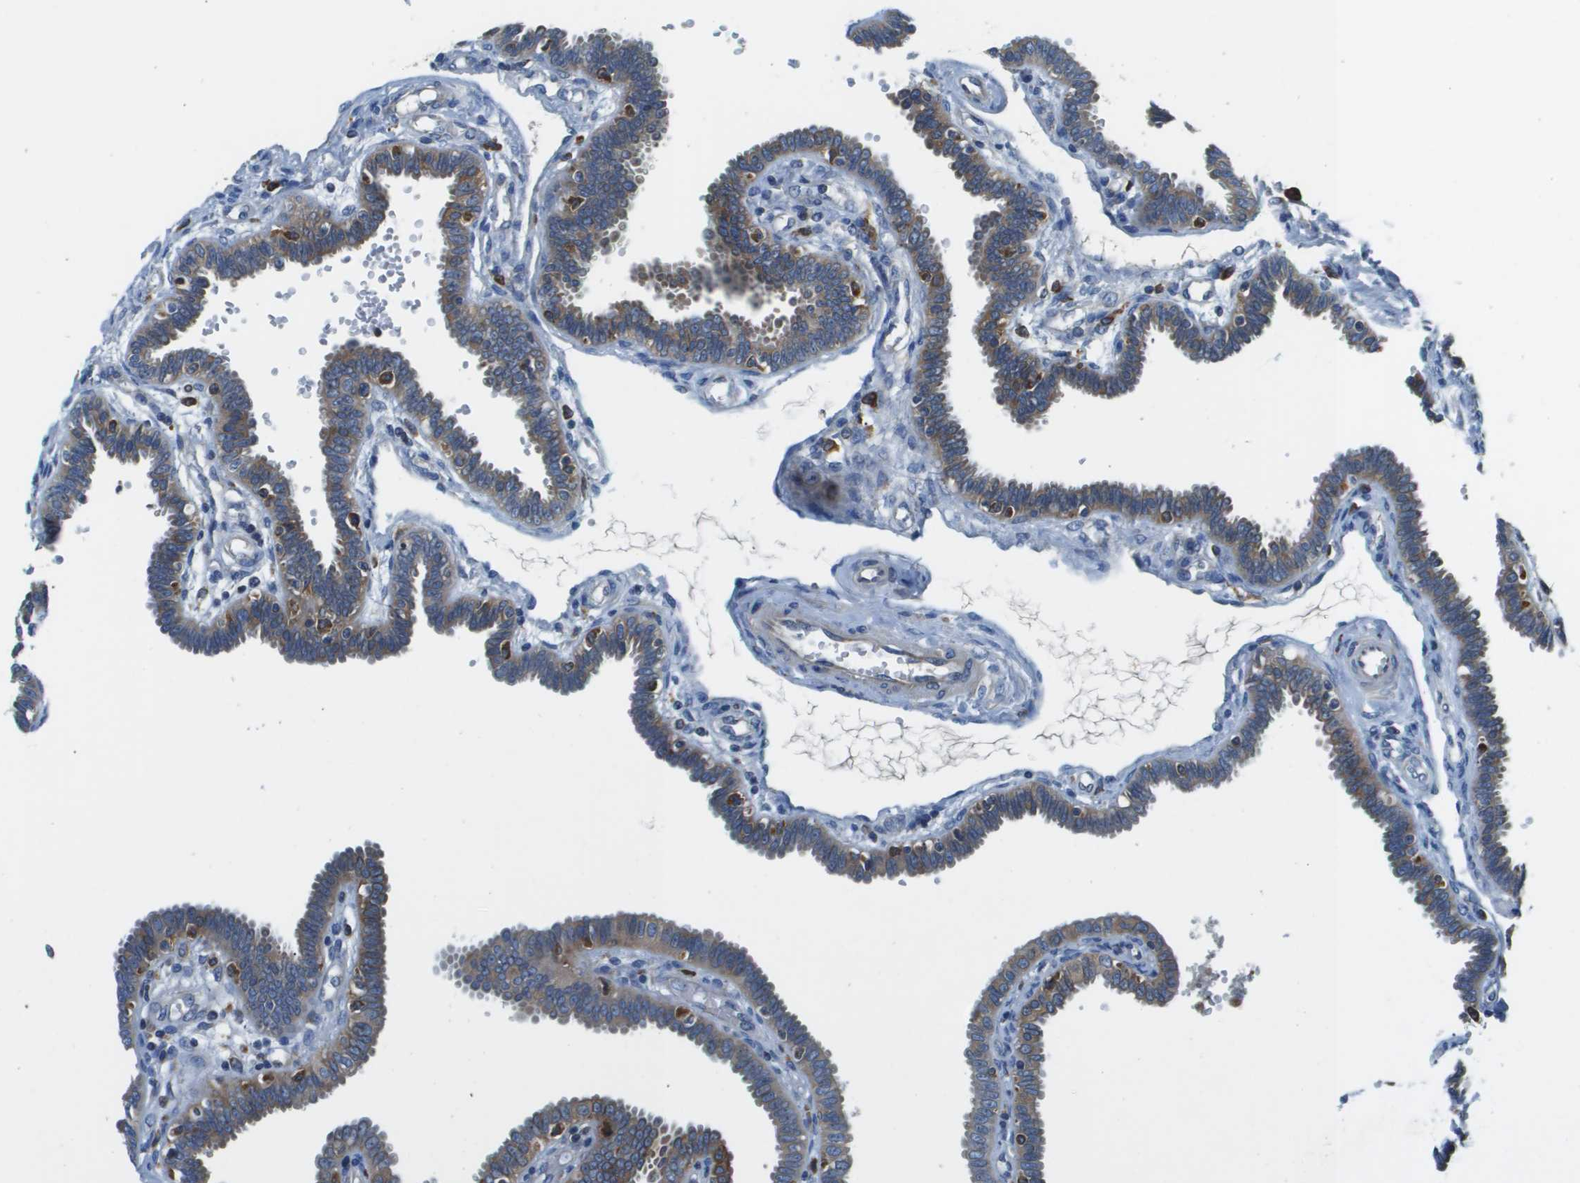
{"staining": {"intensity": "strong", "quantity": ">75%", "location": "cytoplasmic/membranous"}, "tissue": "fallopian tube", "cell_type": "Glandular cells", "image_type": "normal", "snomed": [{"axis": "morphology", "description": "Normal tissue, NOS"}, {"axis": "topography", "description": "Fallopian tube"}], "caption": "Immunohistochemistry (IHC) histopathology image of unremarkable human fallopian tube stained for a protein (brown), which displays high levels of strong cytoplasmic/membranous expression in about >75% of glandular cells.", "gene": "CNPY3", "patient": {"sex": "female", "age": 32}}